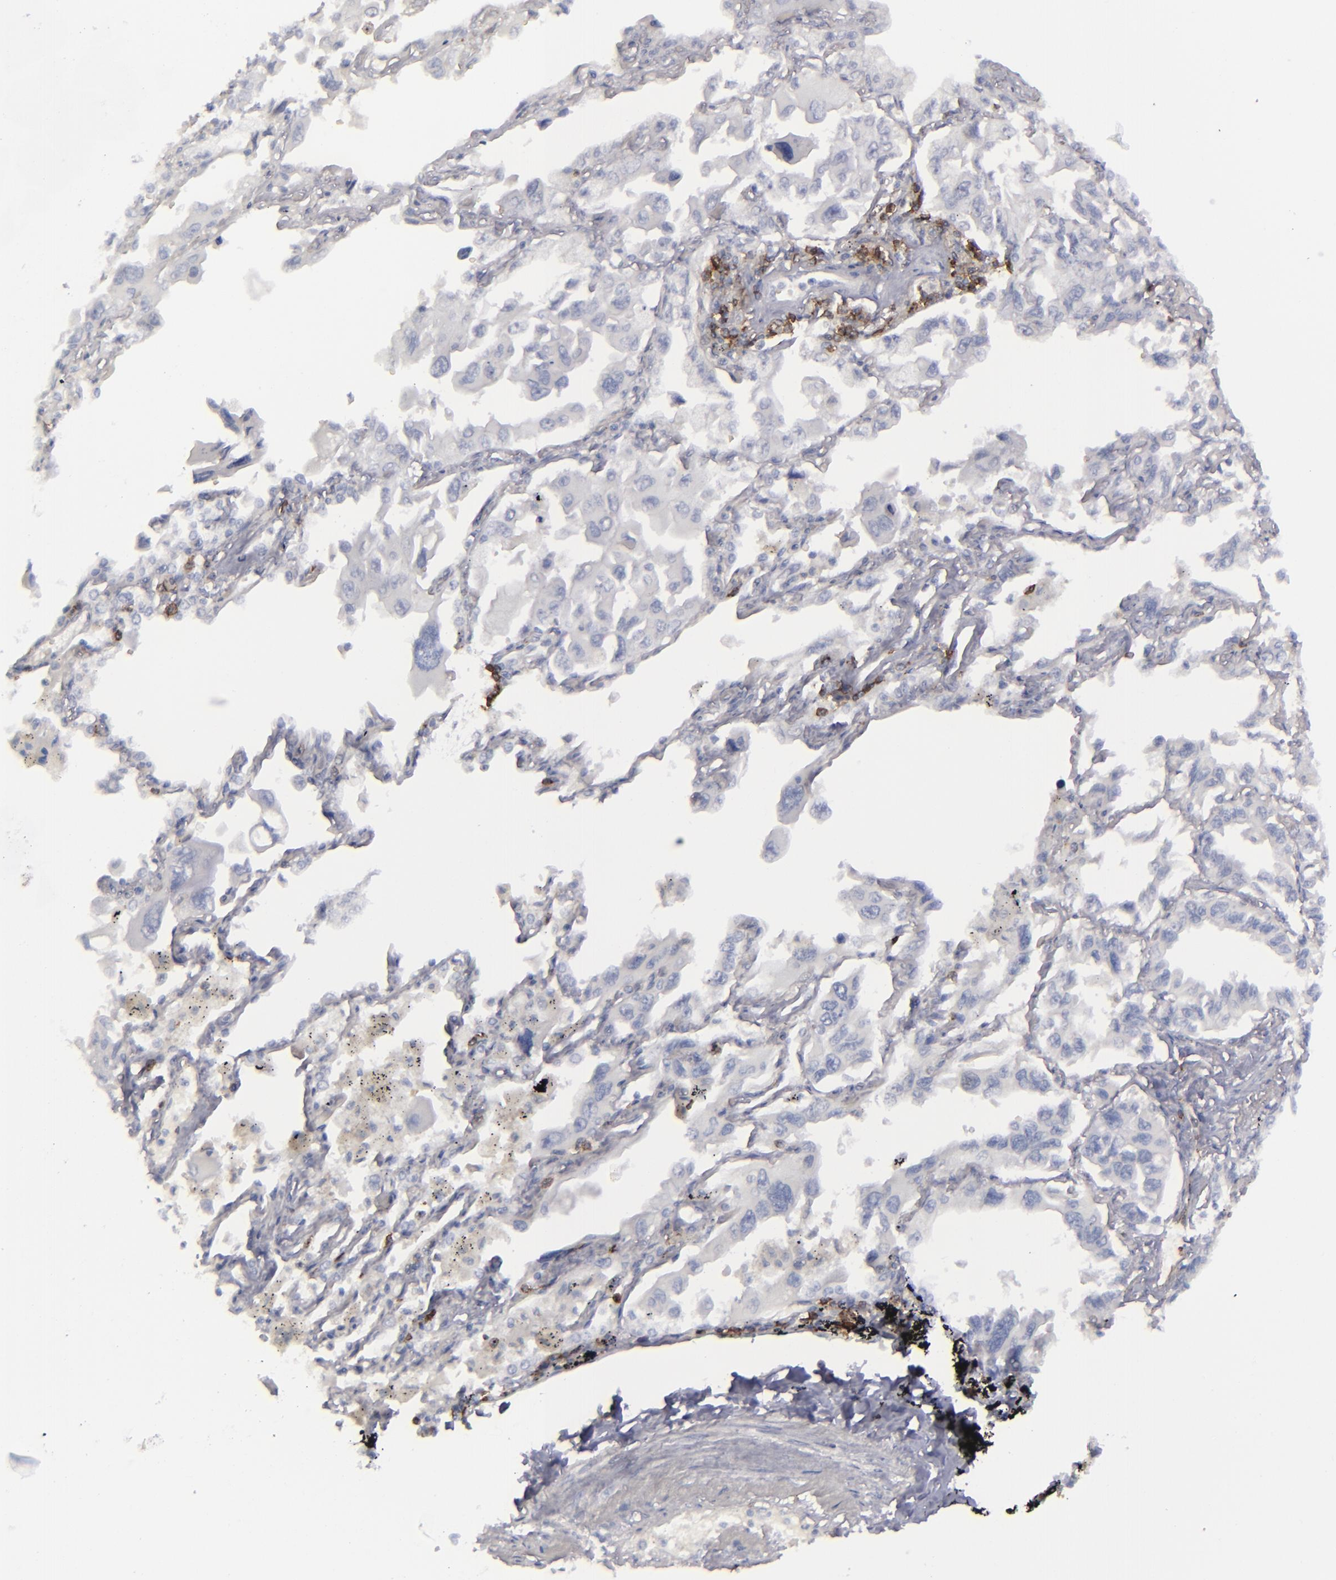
{"staining": {"intensity": "negative", "quantity": "none", "location": "none"}, "tissue": "lung cancer", "cell_type": "Tumor cells", "image_type": "cancer", "snomed": [{"axis": "morphology", "description": "Adenocarcinoma, NOS"}, {"axis": "topography", "description": "Lung"}], "caption": "The image reveals no significant expression in tumor cells of lung cancer (adenocarcinoma).", "gene": "CD27", "patient": {"sex": "male", "age": 64}}